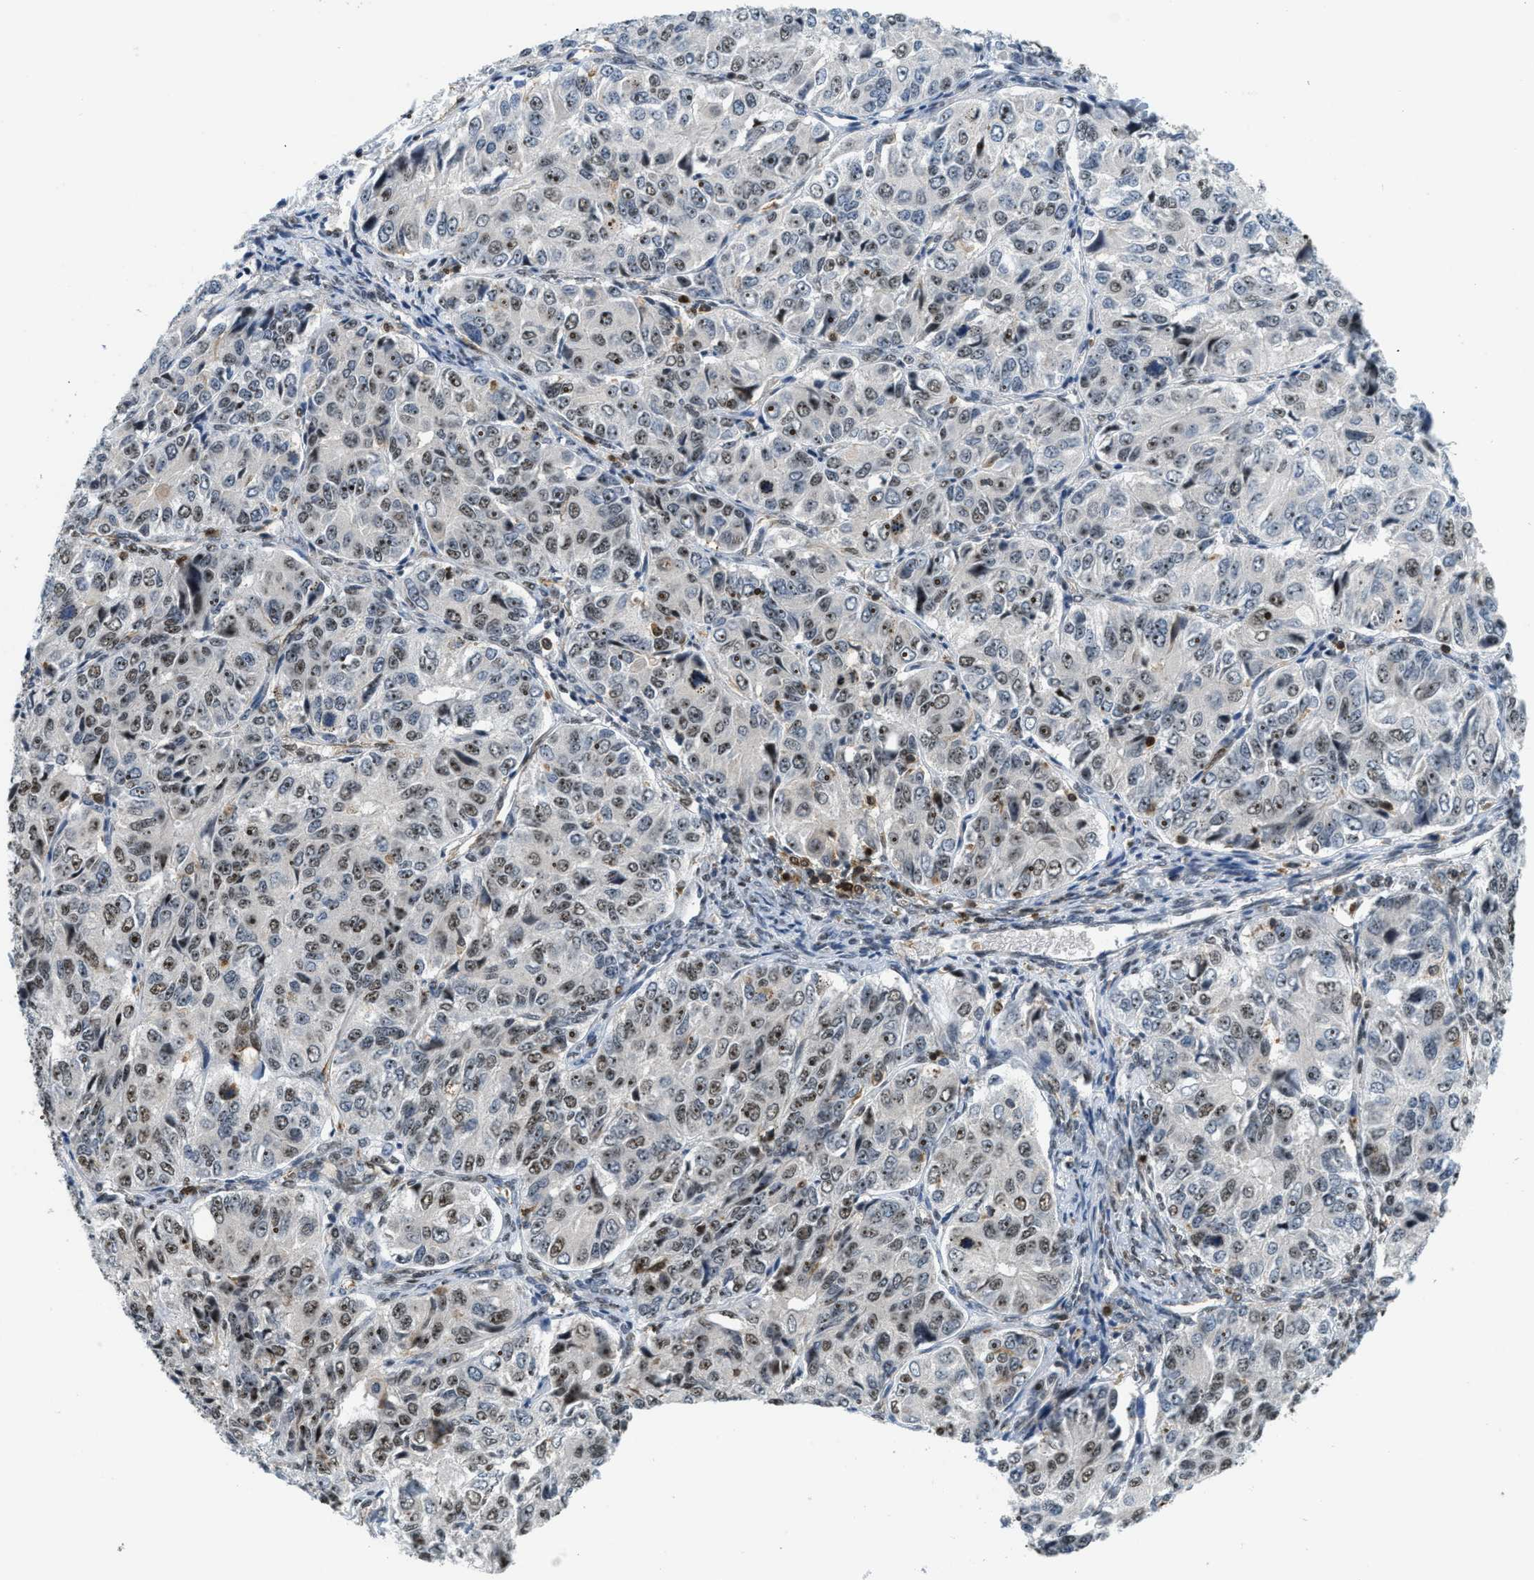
{"staining": {"intensity": "moderate", "quantity": "25%-75%", "location": "nuclear"}, "tissue": "ovarian cancer", "cell_type": "Tumor cells", "image_type": "cancer", "snomed": [{"axis": "morphology", "description": "Carcinoma, endometroid"}, {"axis": "topography", "description": "Ovary"}], "caption": "Tumor cells reveal medium levels of moderate nuclear staining in approximately 25%-75% of cells in ovarian cancer. Using DAB (brown) and hematoxylin (blue) stains, captured at high magnification using brightfield microscopy.", "gene": "E2F1", "patient": {"sex": "female", "age": 51}}